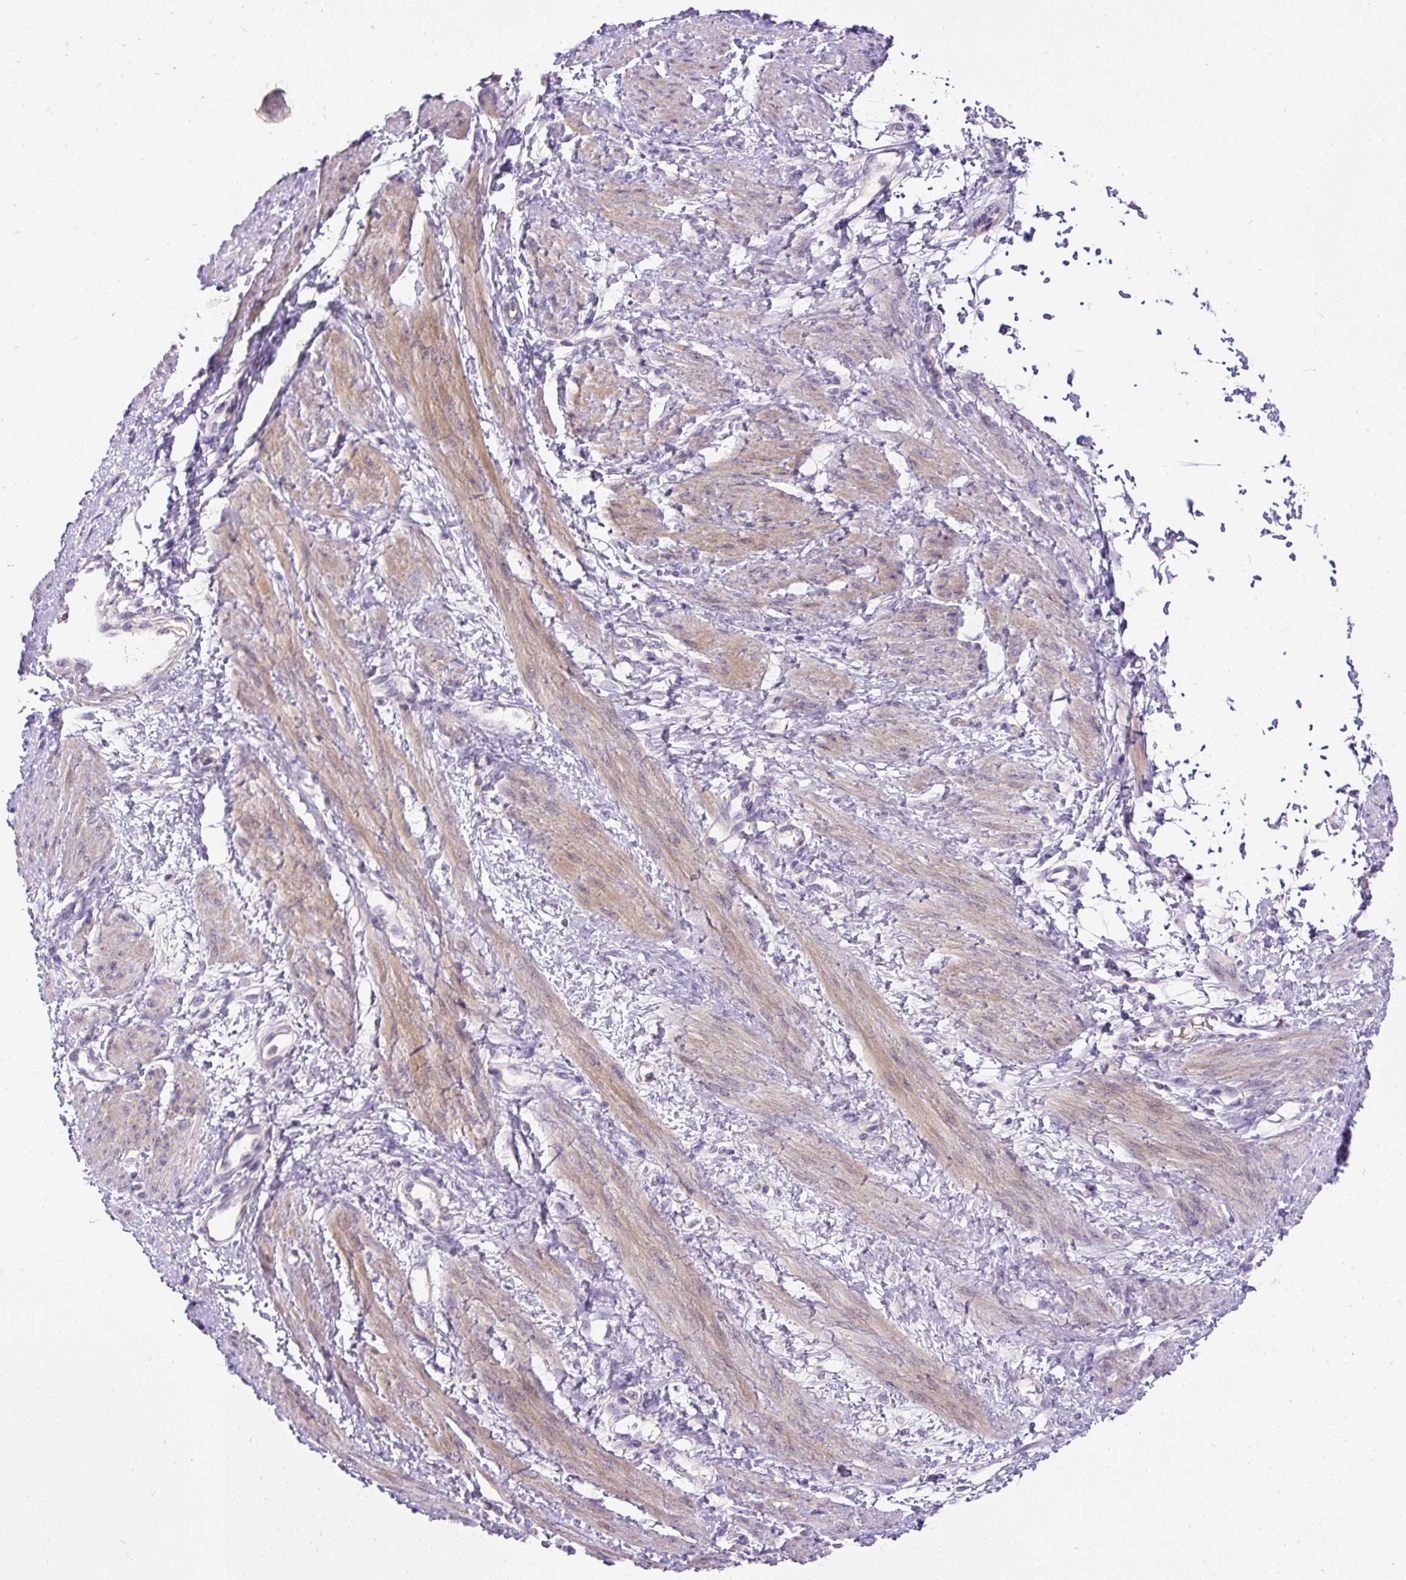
{"staining": {"intensity": "moderate", "quantity": "<25%", "location": "cytoplasmic/membranous"}, "tissue": "smooth muscle", "cell_type": "Smooth muscle cells", "image_type": "normal", "snomed": [{"axis": "morphology", "description": "Normal tissue, NOS"}, {"axis": "topography", "description": "Smooth muscle"}, {"axis": "topography", "description": "Uterus"}], "caption": "Immunohistochemical staining of normal smooth muscle exhibits <25% levels of moderate cytoplasmic/membranous protein expression in approximately <25% of smooth muscle cells. Using DAB (3,3'-diaminobenzidine) (brown) and hematoxylin (blue) stains, captured at high magnification using brightfield microscopy.", "gene": "KRTAP20", "patient": {"sex": "female", "age": 39}}